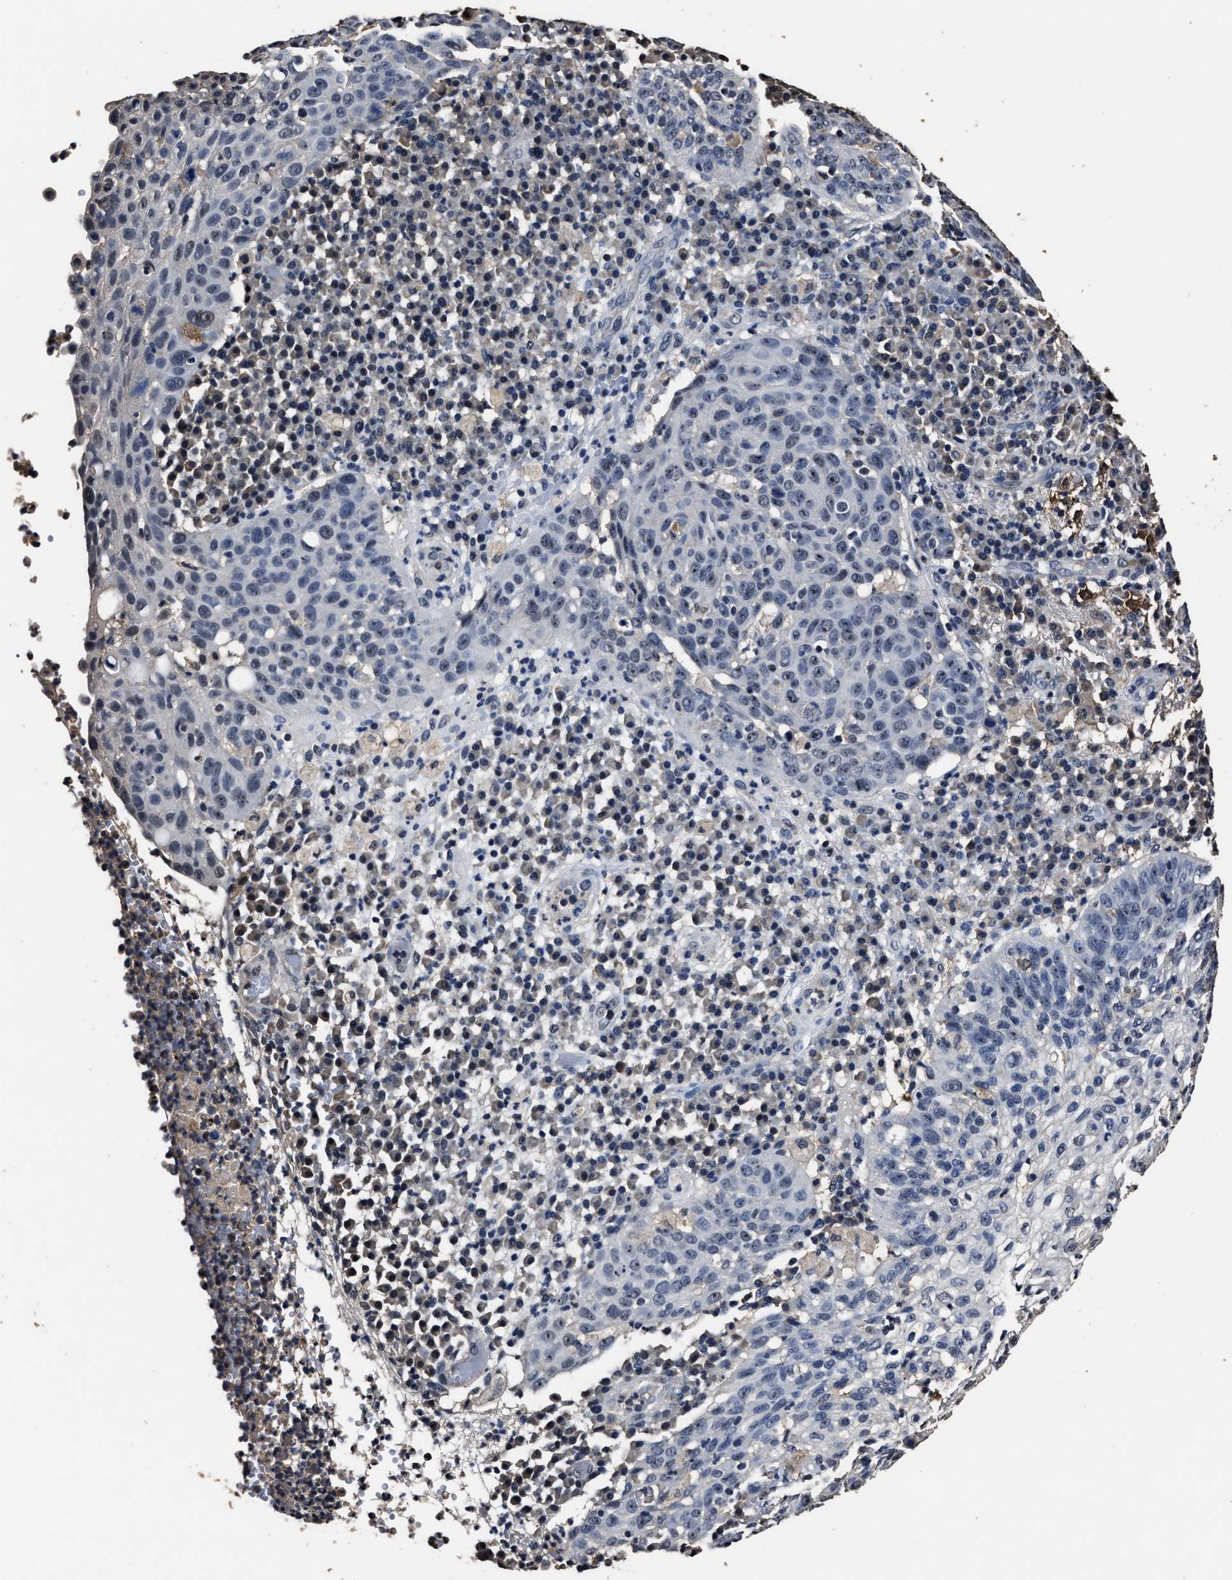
{"staining": {"intensity": "moderate", "quantity": "<25%", "location": "nuclear"}, "tissue": "skin cancer", "cell_type": "Tumor cells", "image_type": "cancer", "snomed": [{"axis": "morphology", "description": "Squamous cell carcinoma in situ, NOS"}, {"axis": "morphology", "description": "Squamous cell carcinoma, NOS"}, {"axis": "topography", "description": "Skin"}], "caption": "Human skin cancer (squamous cell carcinoma) stained with a brown dye shows moderate nuclear positive staining in about <25% of tumor cells.", "gene": "RSBN1L", "patient": {"sex": "male", "age": 93}}